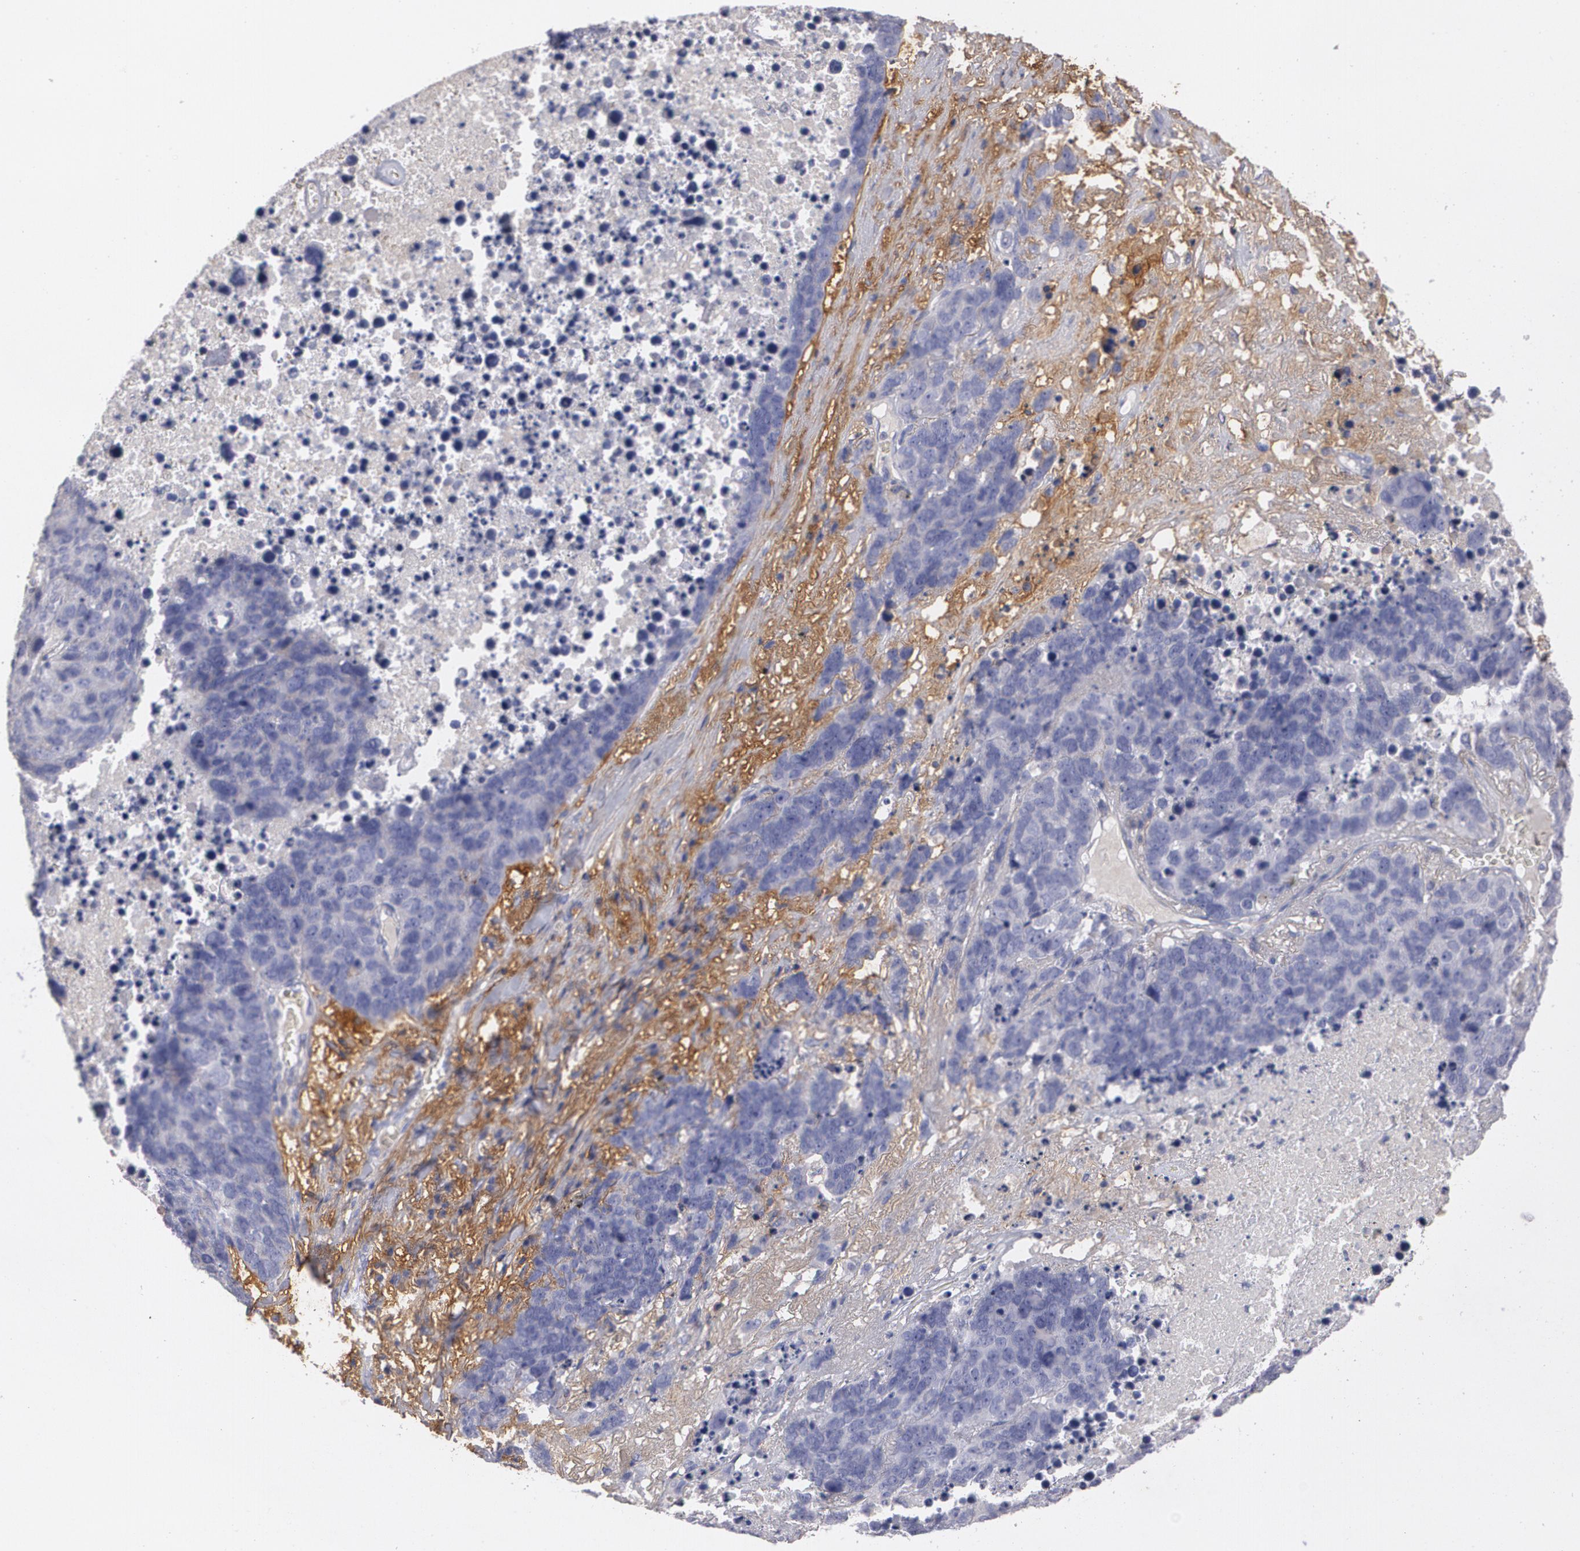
{"staining": {"intensity": "negative", "quantity": "none", "location": "none"}, "tissue": "lung cancer", "cell_type": "Tumor cells", "image_type": "cancer", "snomed": [{"axis": "morphology", "description": "Carcinoid, malignant, NOS"}, {"axis": "topography", "description": "Lung"}], "caption": "DAB immunohistochemical staining of human lung cancer (malignant carcinoid) shows no significant staining in tumor cells.", "gene": "FBLN1", "patient": {"sex": "male", "age": 60}}